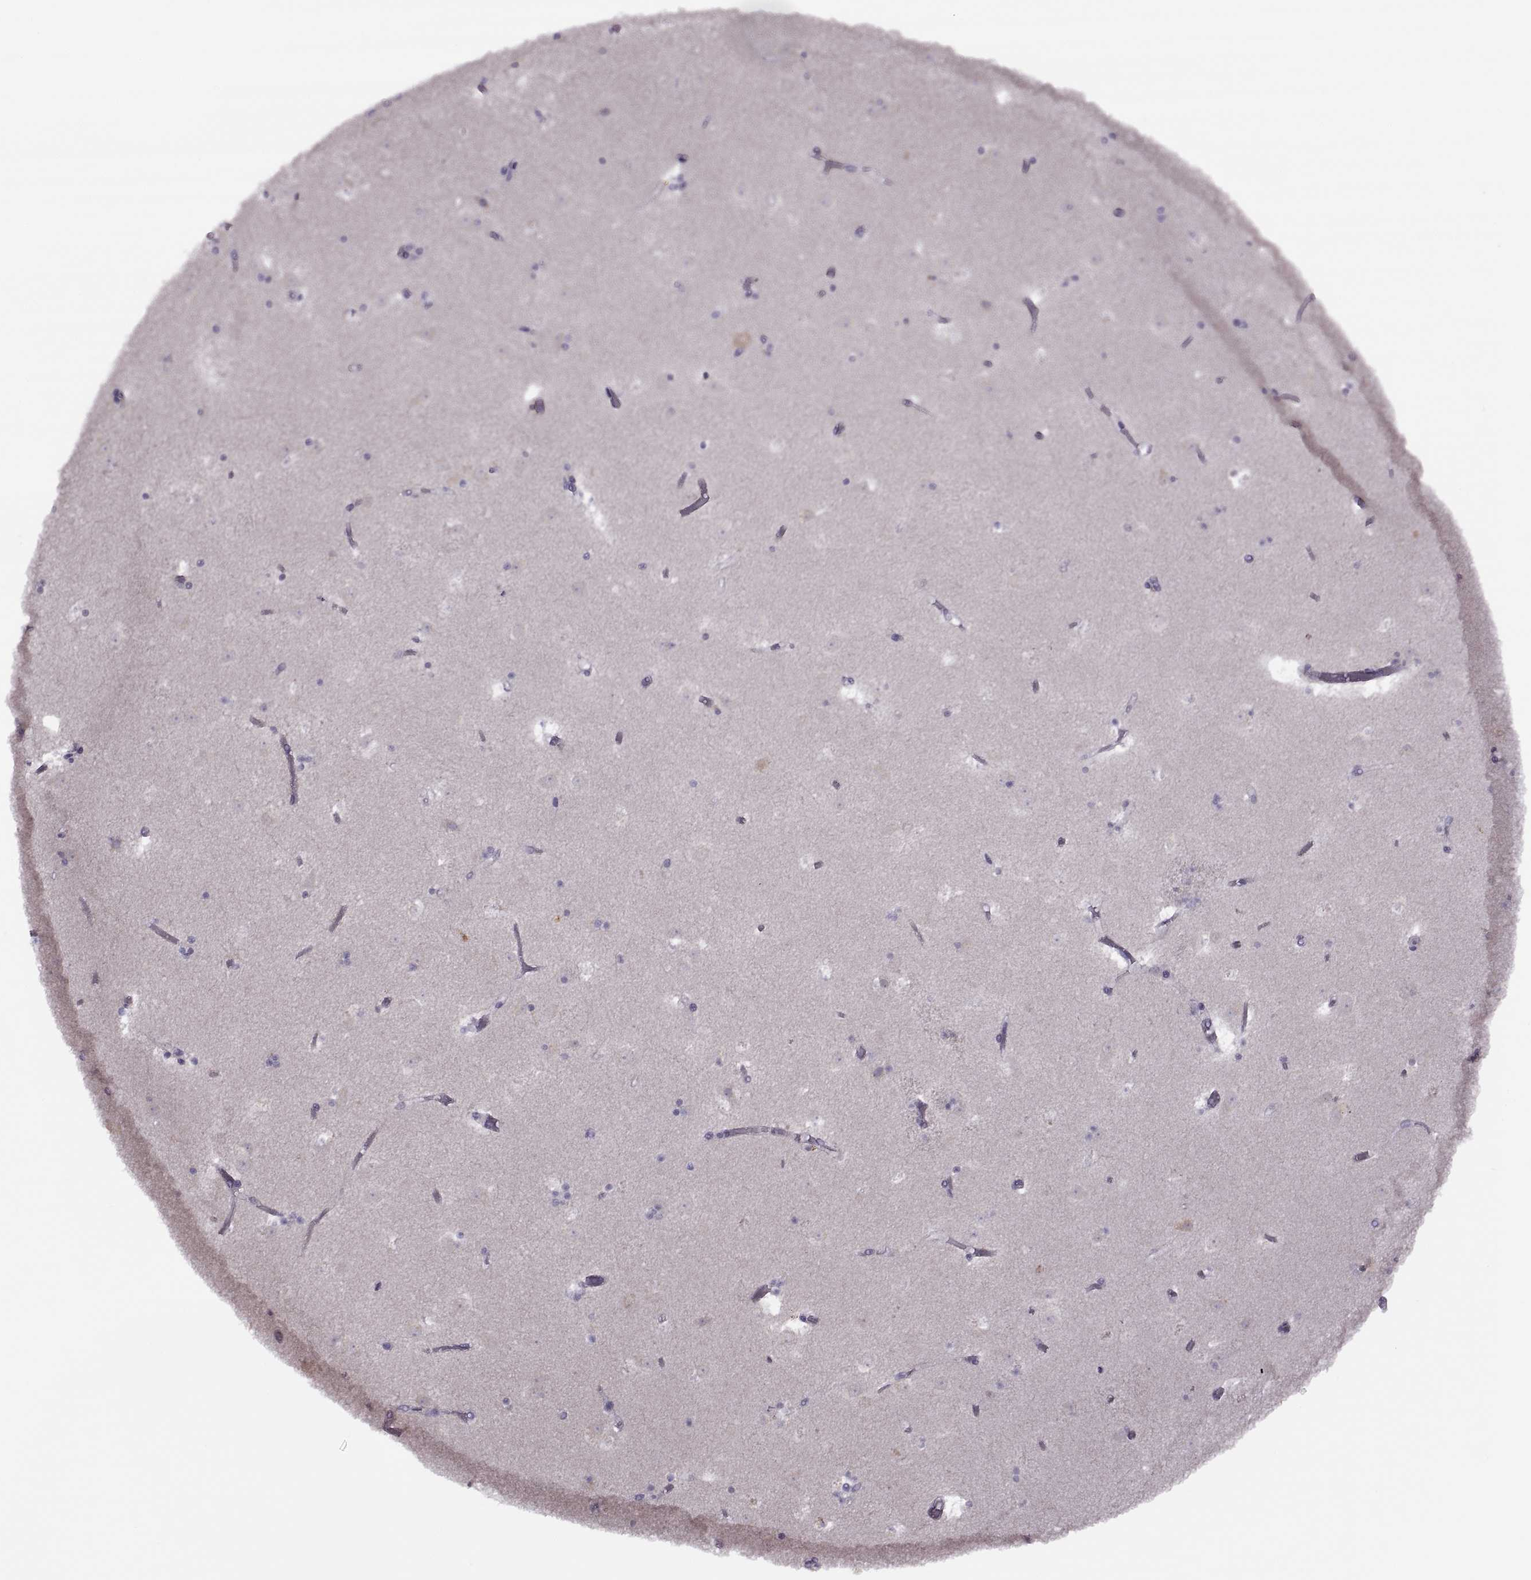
{"staining": {"intensity": "negative", "quantity": "none", "location": "none"}, "tissue": "caudate", "cell_type": "Glial cells", "image_type": "normal", "snomed": [{"axis": "morphology", "description": "Normal tissue, NOS"}, {"axis": "topography", "description": "Lateral ventricle wall"}], "caption": "Immunohistochemistry of unremarkable caudate shows no expression in glial cells.", "gene": "H2AP", "patient": {"sex": "female", "age": 42}}